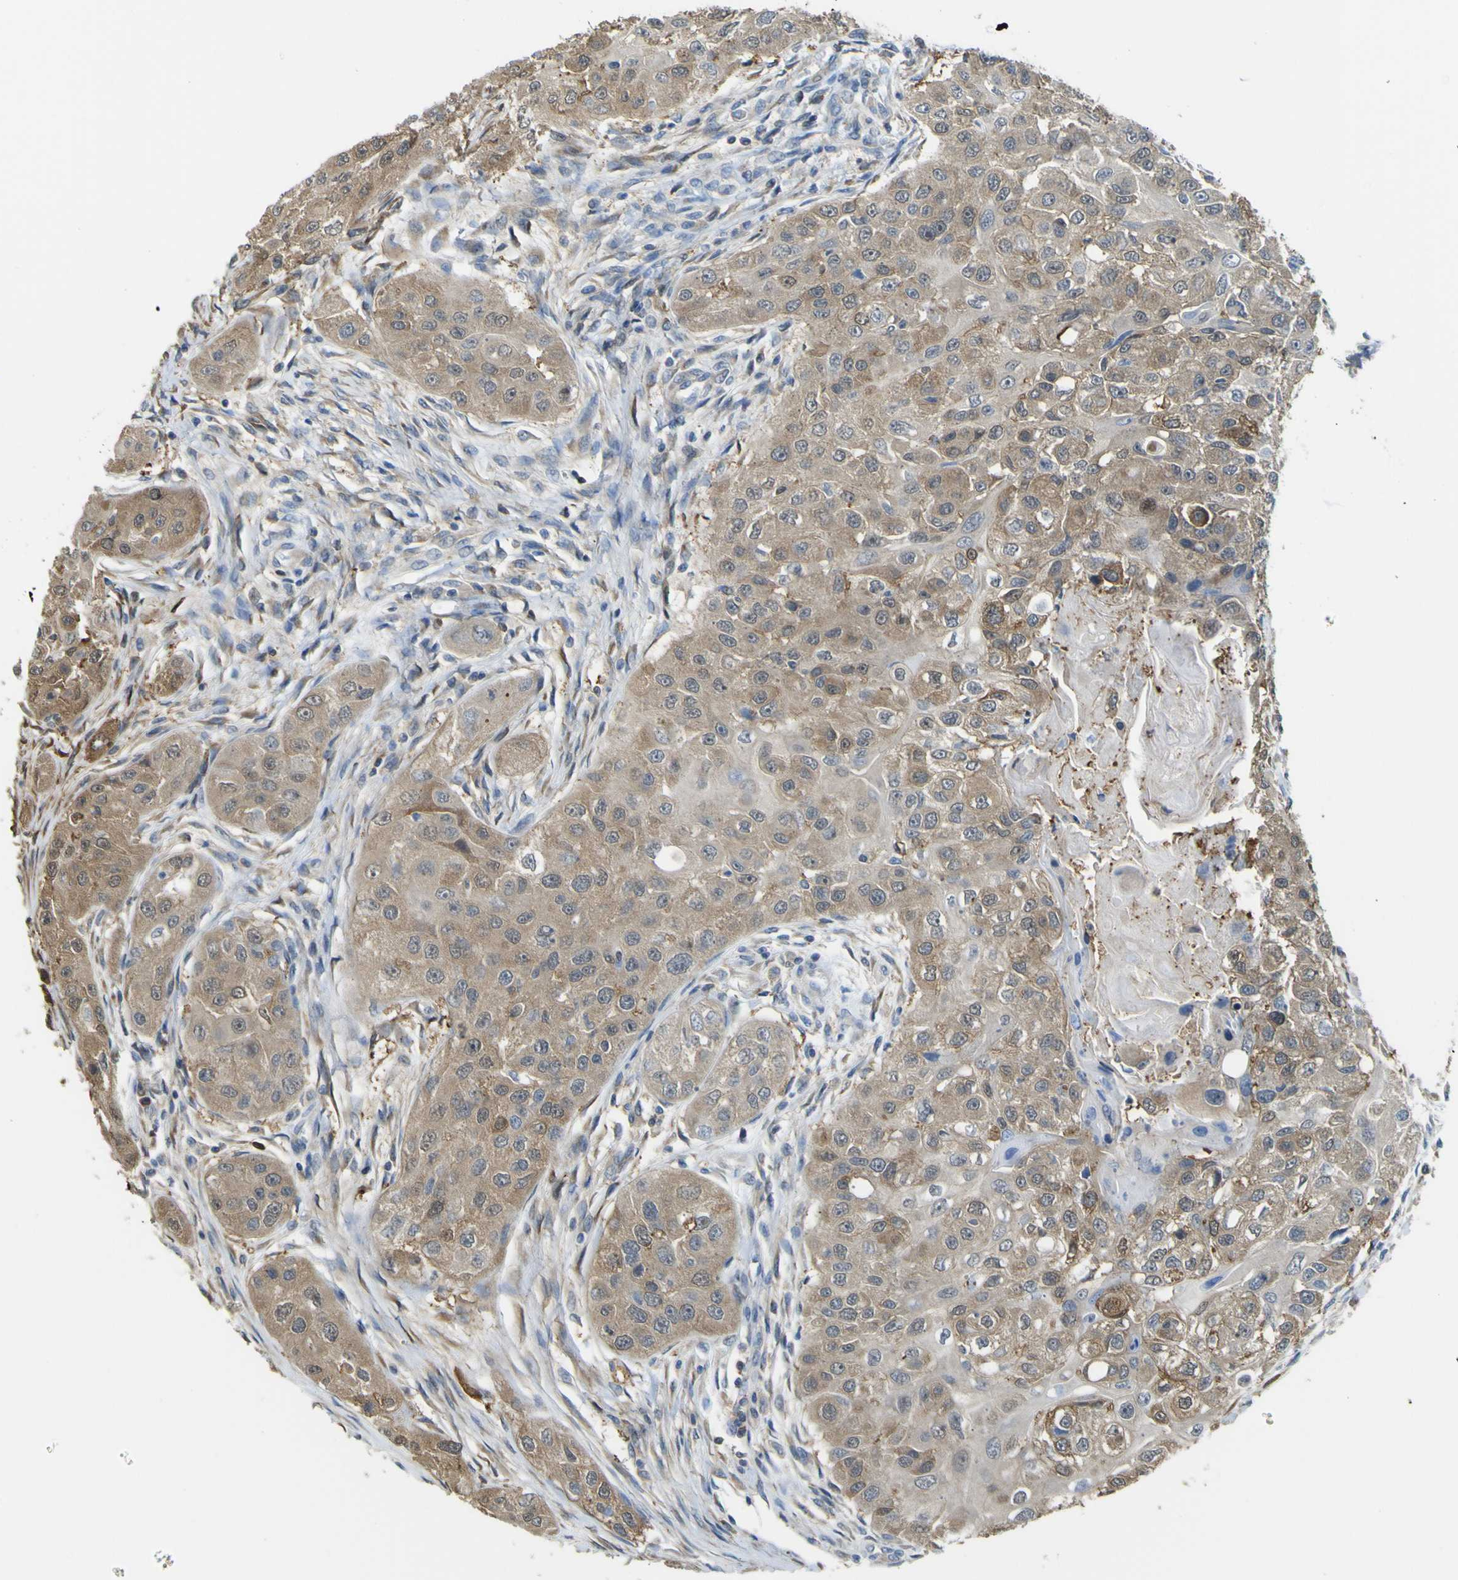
{"staining": {"intensity": "moderate", "quantity": ">75%", "location": "cytoplasmic/membranous"}, "tissue": "head and neck cancer", "cell_type": "Tumor cells", "image_type": "cancer", "snomed": [{"axis": "morphology", "description": "Normal tissue, NOS"}, {"axis": "morphology", "description": "Squamous cell carcinoma, NOS"}, {"axis": "topography", "description": "Skeletal muscle"}, {"axis": "topography", "description": "Head-Neck"}], "caption": "Immunohistochemistry (IHC) (DAB (3,3'-diaminobenzidine)) staining of head and neck squamous cell carcinoma reveals moderate cytoplasmic/membranous protein expression in about >75% of tumor cells.", "gene": "ABHD3", "patient": {"sex": "male", "age": 51}}